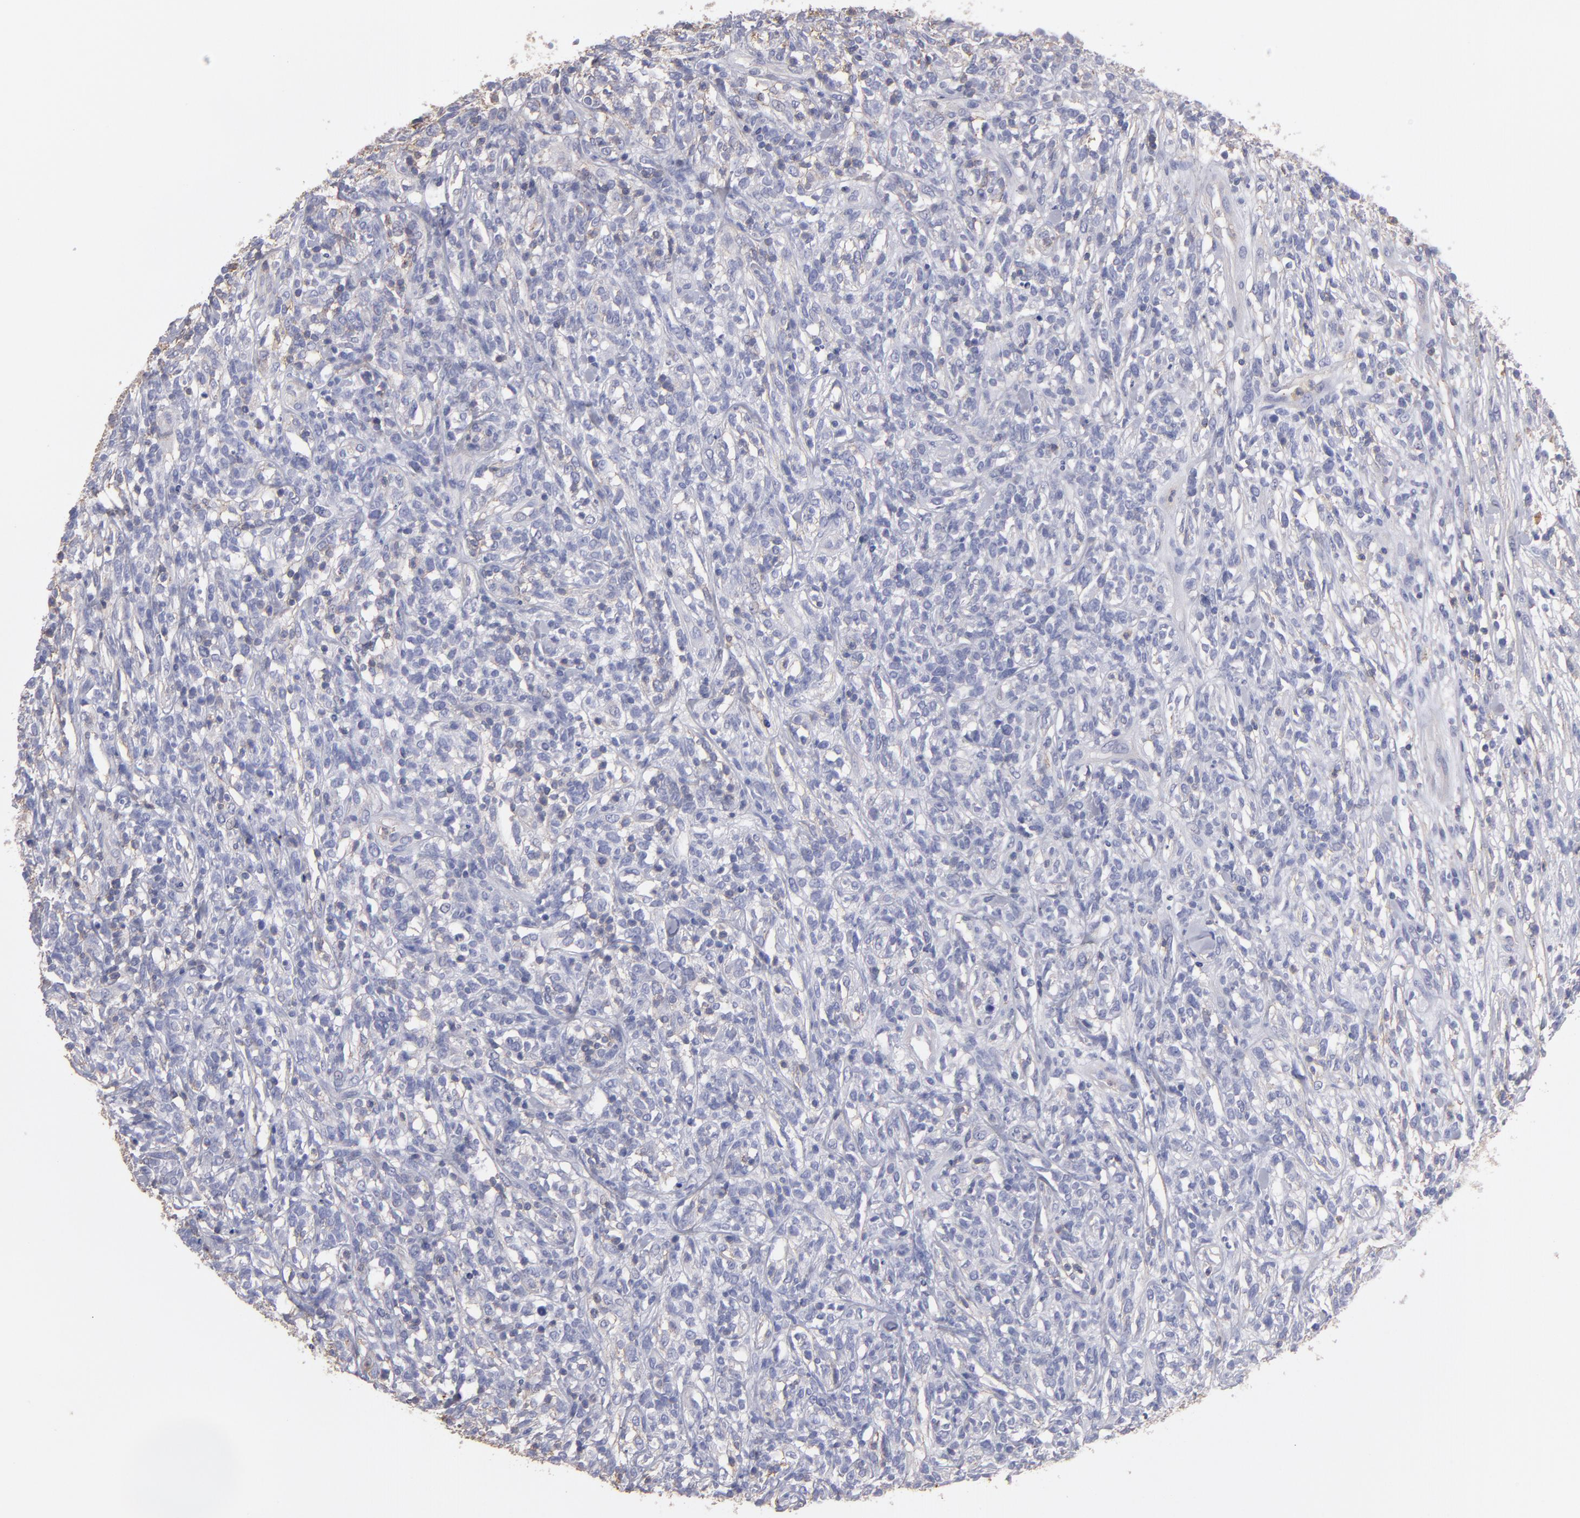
{"staining": {"intensity": "negative", "quantity": "none", "location": "none"}, "tissue": "lymphoma", "cell_type": "Tumor cells", "image_type": "cancer", "snomed": [{"axis": "morphology", "description": "Malignant lymphoma, non-Hodgkin's type, High grade"}, {"axis": "topography", "description": "Lymph node"}], "caption": "Immunohistochemistry image of neoplastic tissue: human lymphoma stained with DAB (3,3'-diaminobenzidine) exhibits no significant protein staining in tumor cells.", "gene": "ABCB1", "patient": {"sex": "female", "age": 73}}